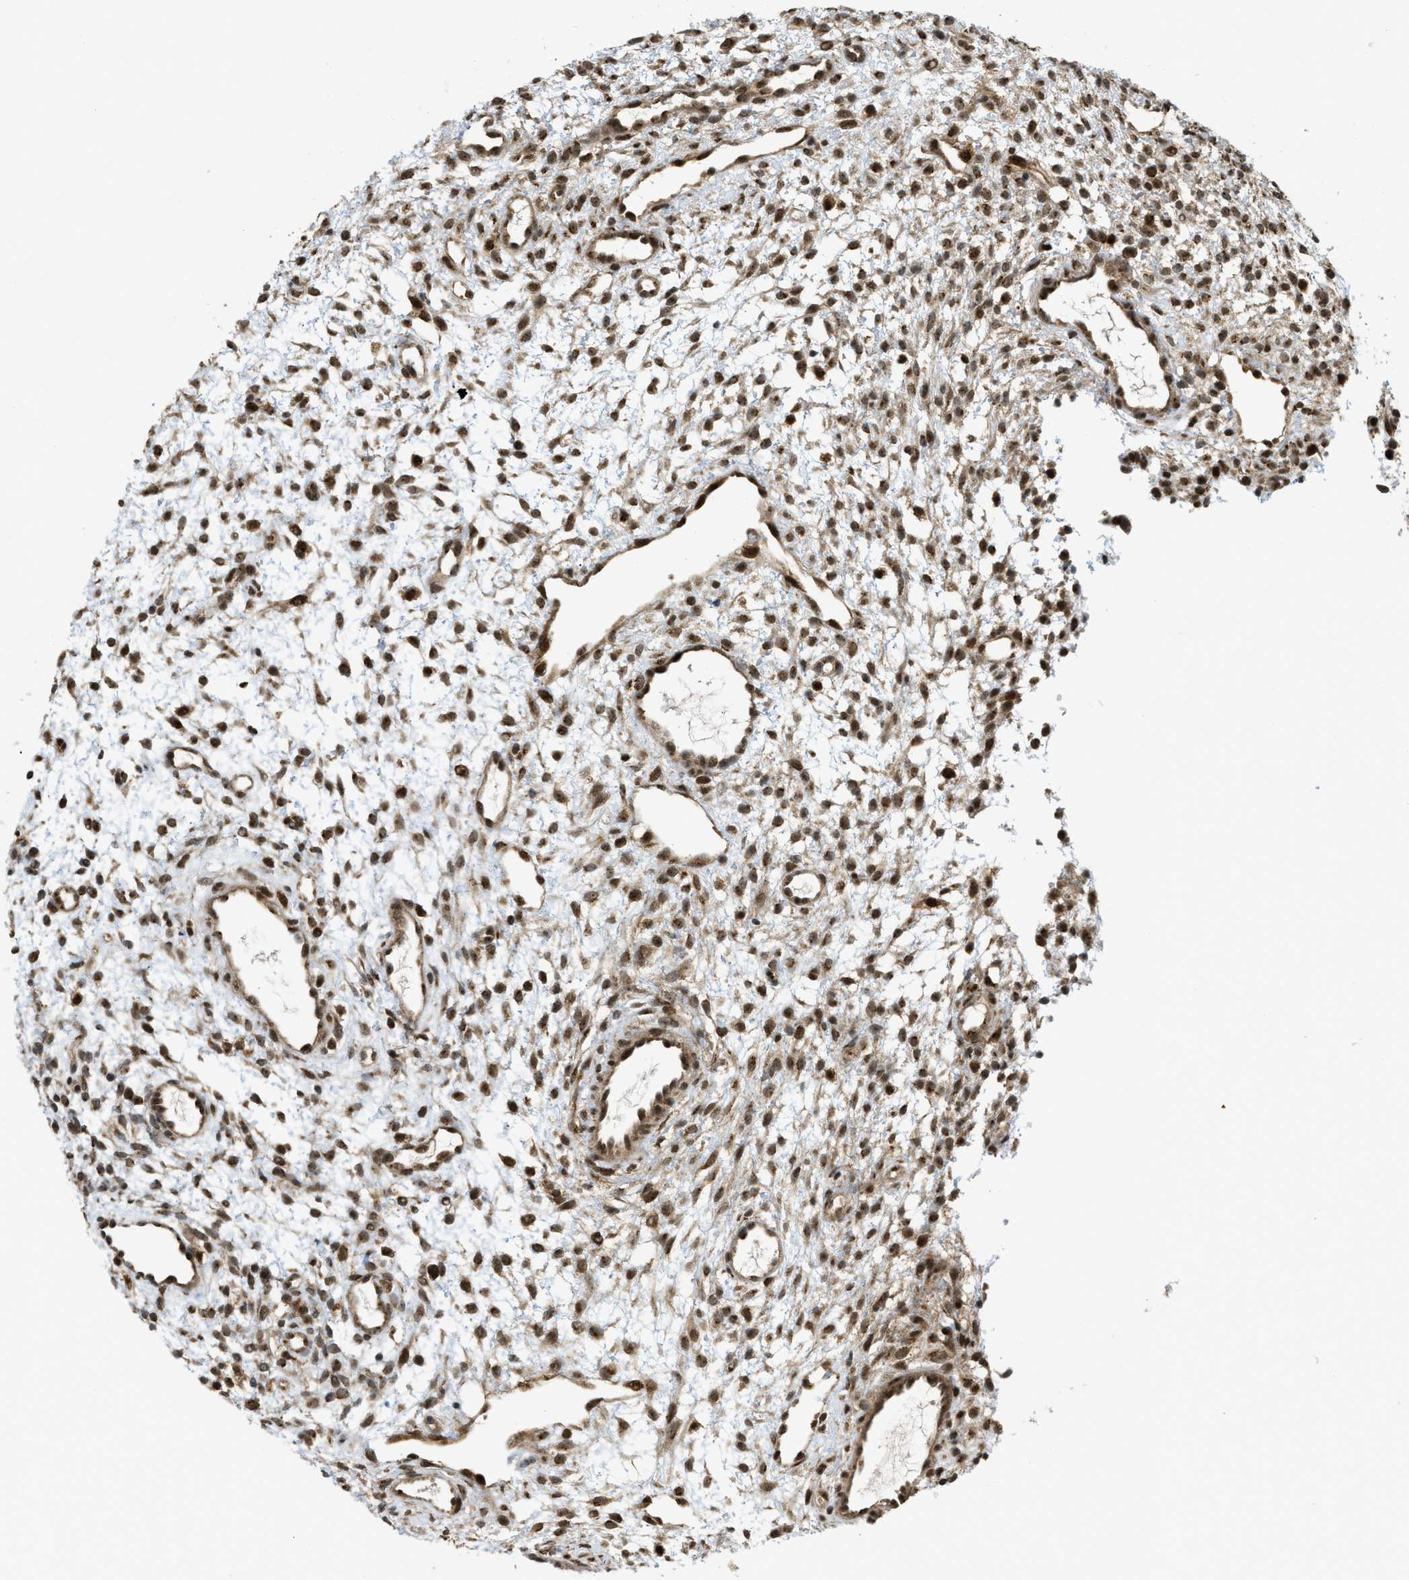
{"staining": {"intensity": "strong", "quantity": "<25%", "location": "nuclear"}, "tissue": "ovary", "cell_type": "Ovarian stroma cells", "image_type": "normal", "snomed": [{"axis": "morphology", "description": "Normal tissue, NOS"}, {"axis": "morphology", "description": "Cyst, NOS"}, {"axis": "topography", "description": "Ovary"}], "caption": "Immunohistochemistry of unremarkable human ovary exhibits medium levels of strong nuclear staining in about <25% of ovarian stroma cells. (IHC, brightfield microscopy, high magnification).", "gene": "TACC1", "patient": {"sex": "female", "age": 18}}